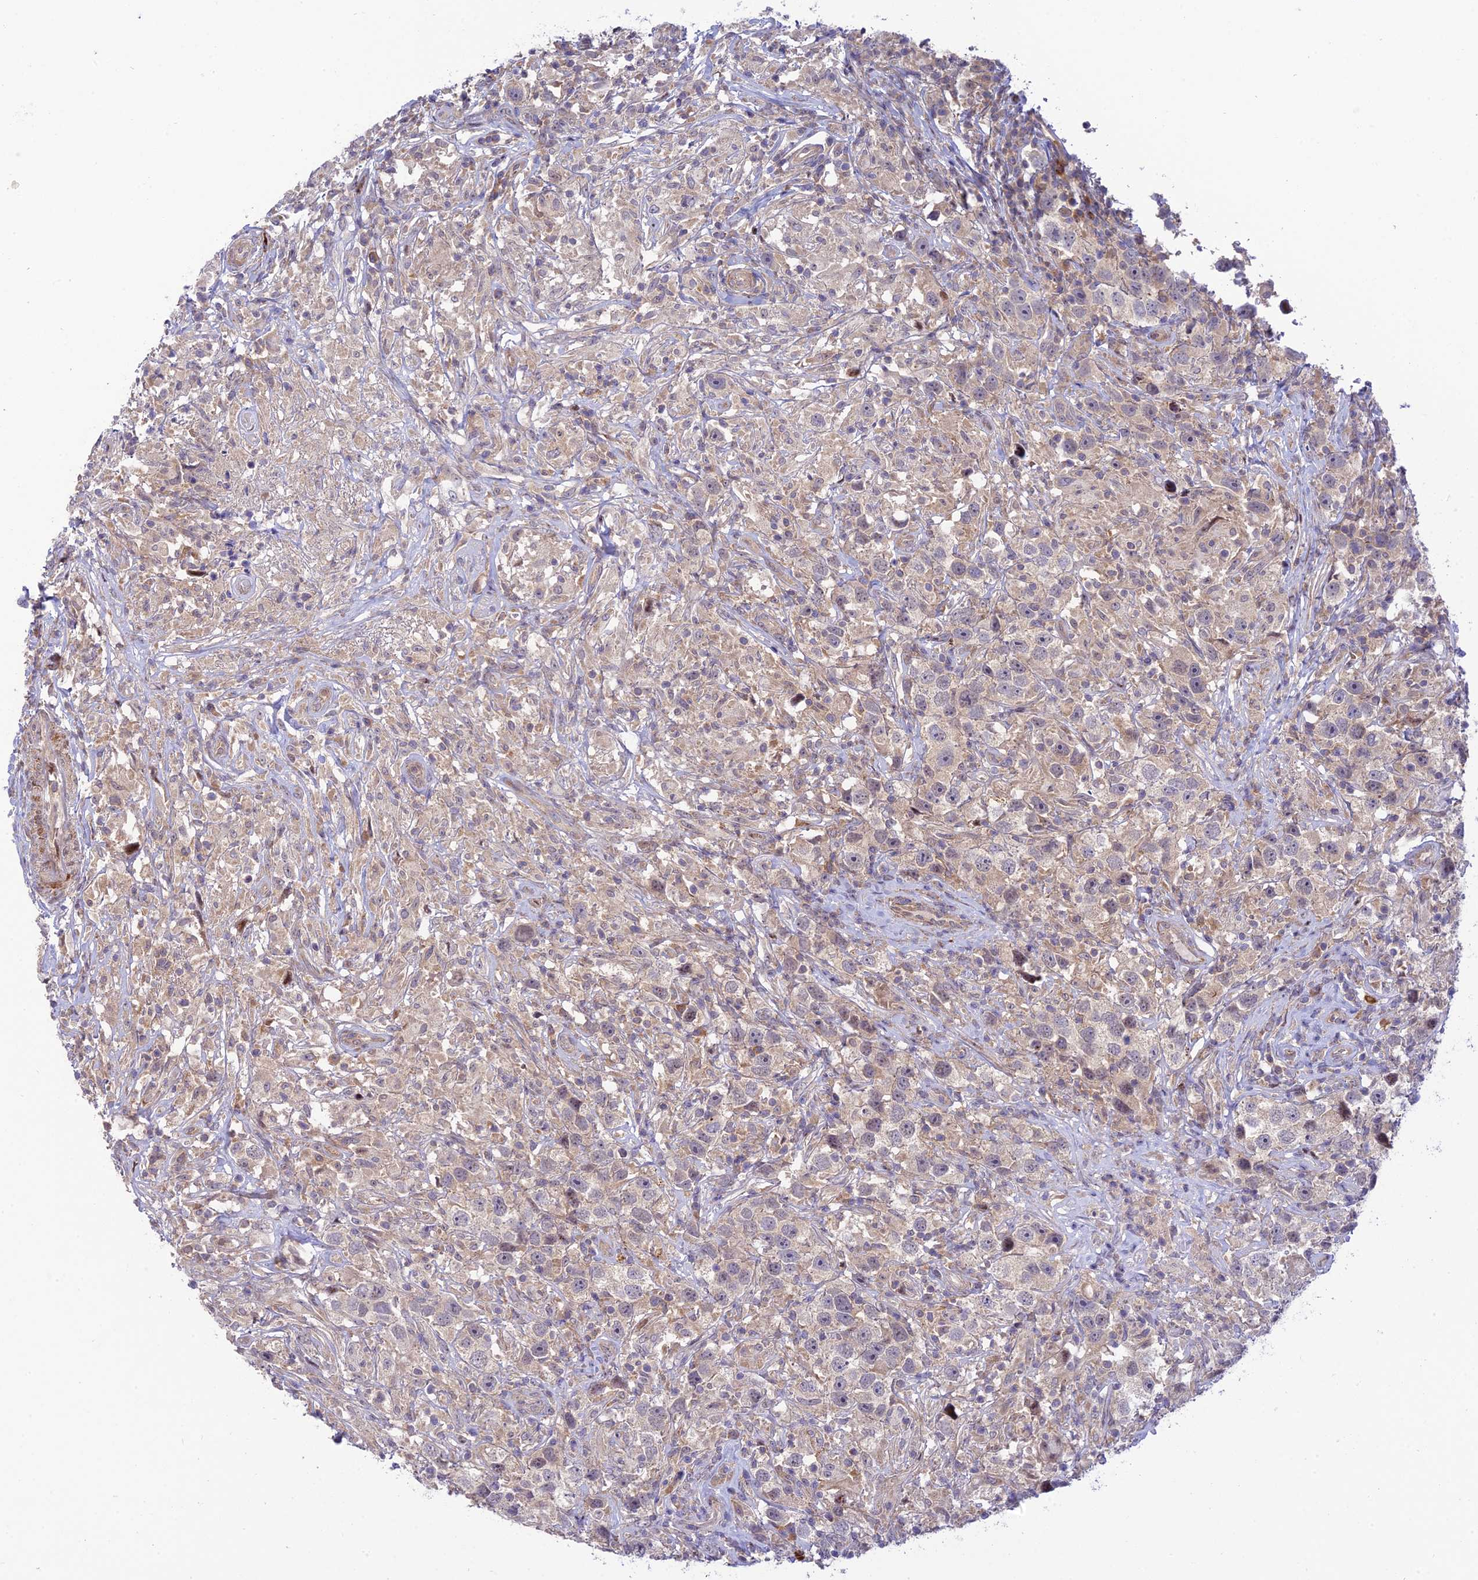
{"staining": {"intensity": "negative", "quantity": "none", "location": "none"}, "tissue": "testis cancer", "cell_type": "Tumor cells", "image_type": "cancer", "snomed": [{"axis": "morphology", "description": "Seminoma, NOS"}, {"axis": "topography", "description": "Testis"}], "caption": "Tumor cells are negative for protein expression in human testis cancer.", "gene": "ZNF584", "patient": {"sex": "male", "age": 49}}